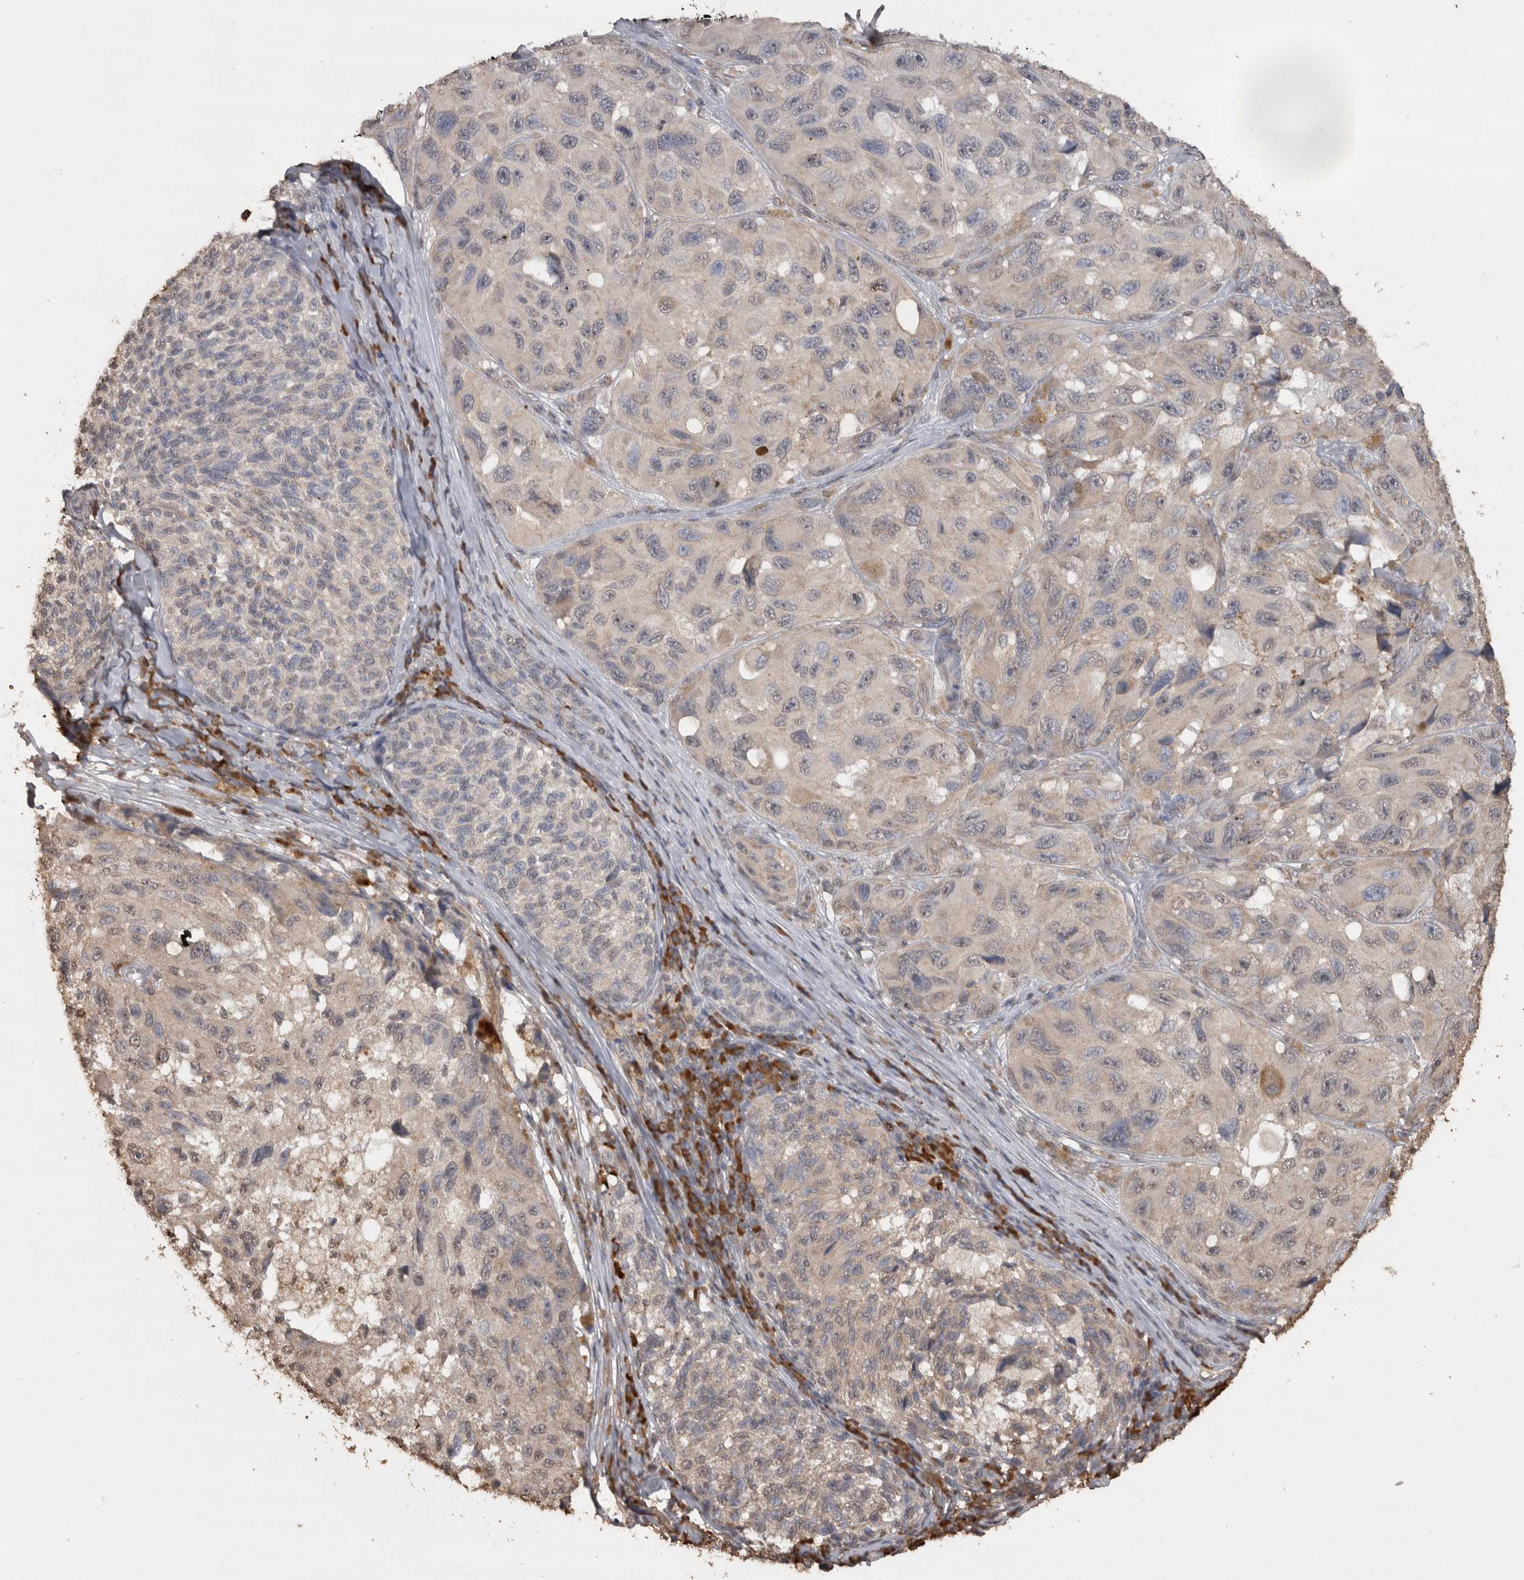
{"staining": {"intensity": "negative", "quantity": "none", "location": "none"}, "tissue": "melanoma", "cell_type": "Tumor cells", "image_type": "cancer", "snomed": [{"axis": "morphology", "description": "Malignant melanoma, NOS"}, {"axis": "topography", "description": "Skin"}], "caption": "Malignant melanoma stained for a protein using immunohistochemistry (IHC) exhibits no expression tumor cells.", "gene": "CRELD2", "patient": {"sex": "female", "age": 73}}